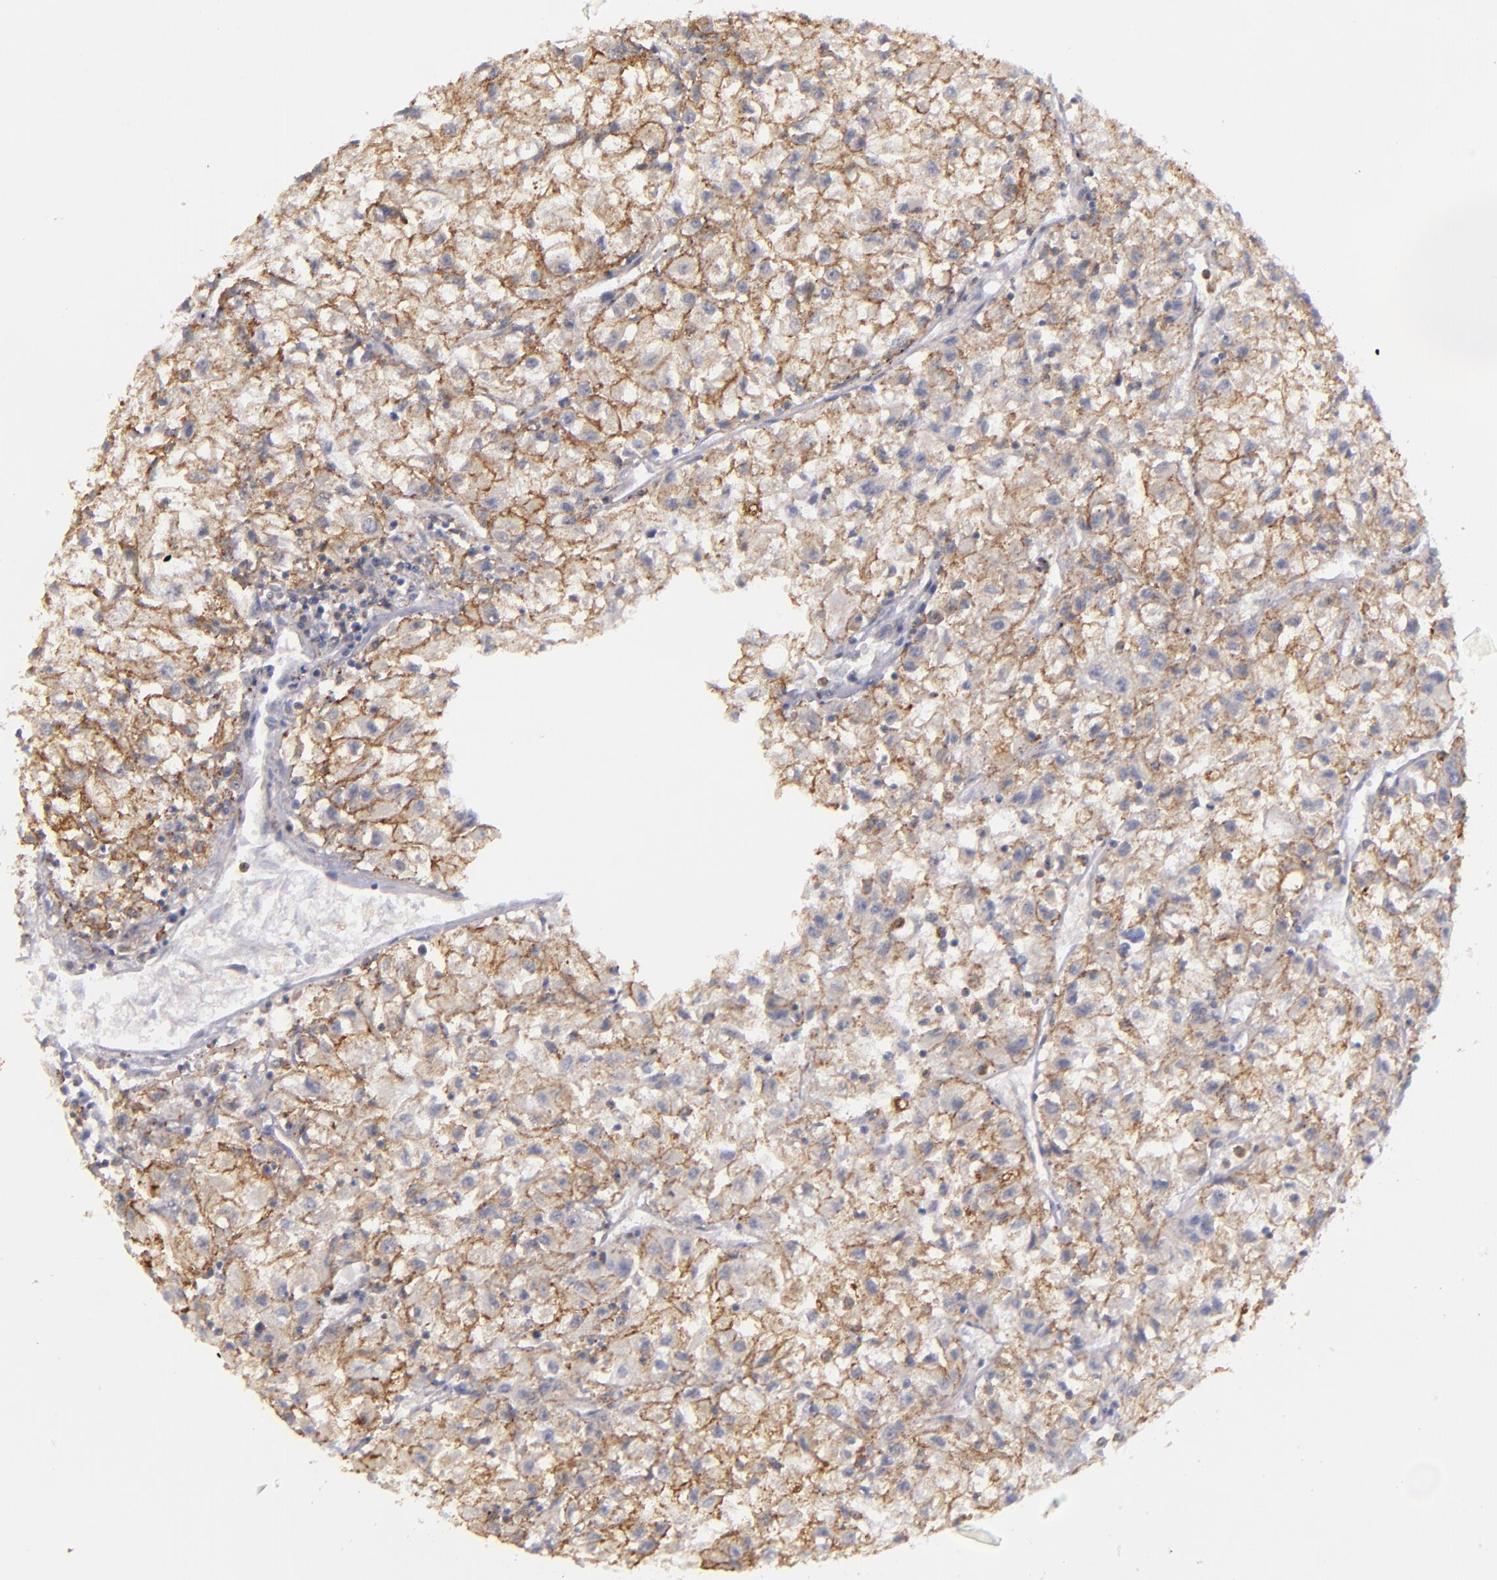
{"staining": {"intensity": "moderate", "quantity": ">75%", "location": "cytoplasmic/membranous"}, "tissue": "renal cancer", "cell_type": "Tumor cells", "image_type": "cancer", "snomed": [{"axis": "morphology", "description": "Adenocarcinoma, NOS"}, {"axis": "topography", "description": "Kidney"}], "caption": "This is an image of immunohistochemistry (IHC) staining of renal cancer (adenocarcinoma), which shows moderate positivity in the cytoplasmic/membranous of tumor cells.", "gene": "ZFYVE1", "patient": {"sex": "male", "age": 59}}